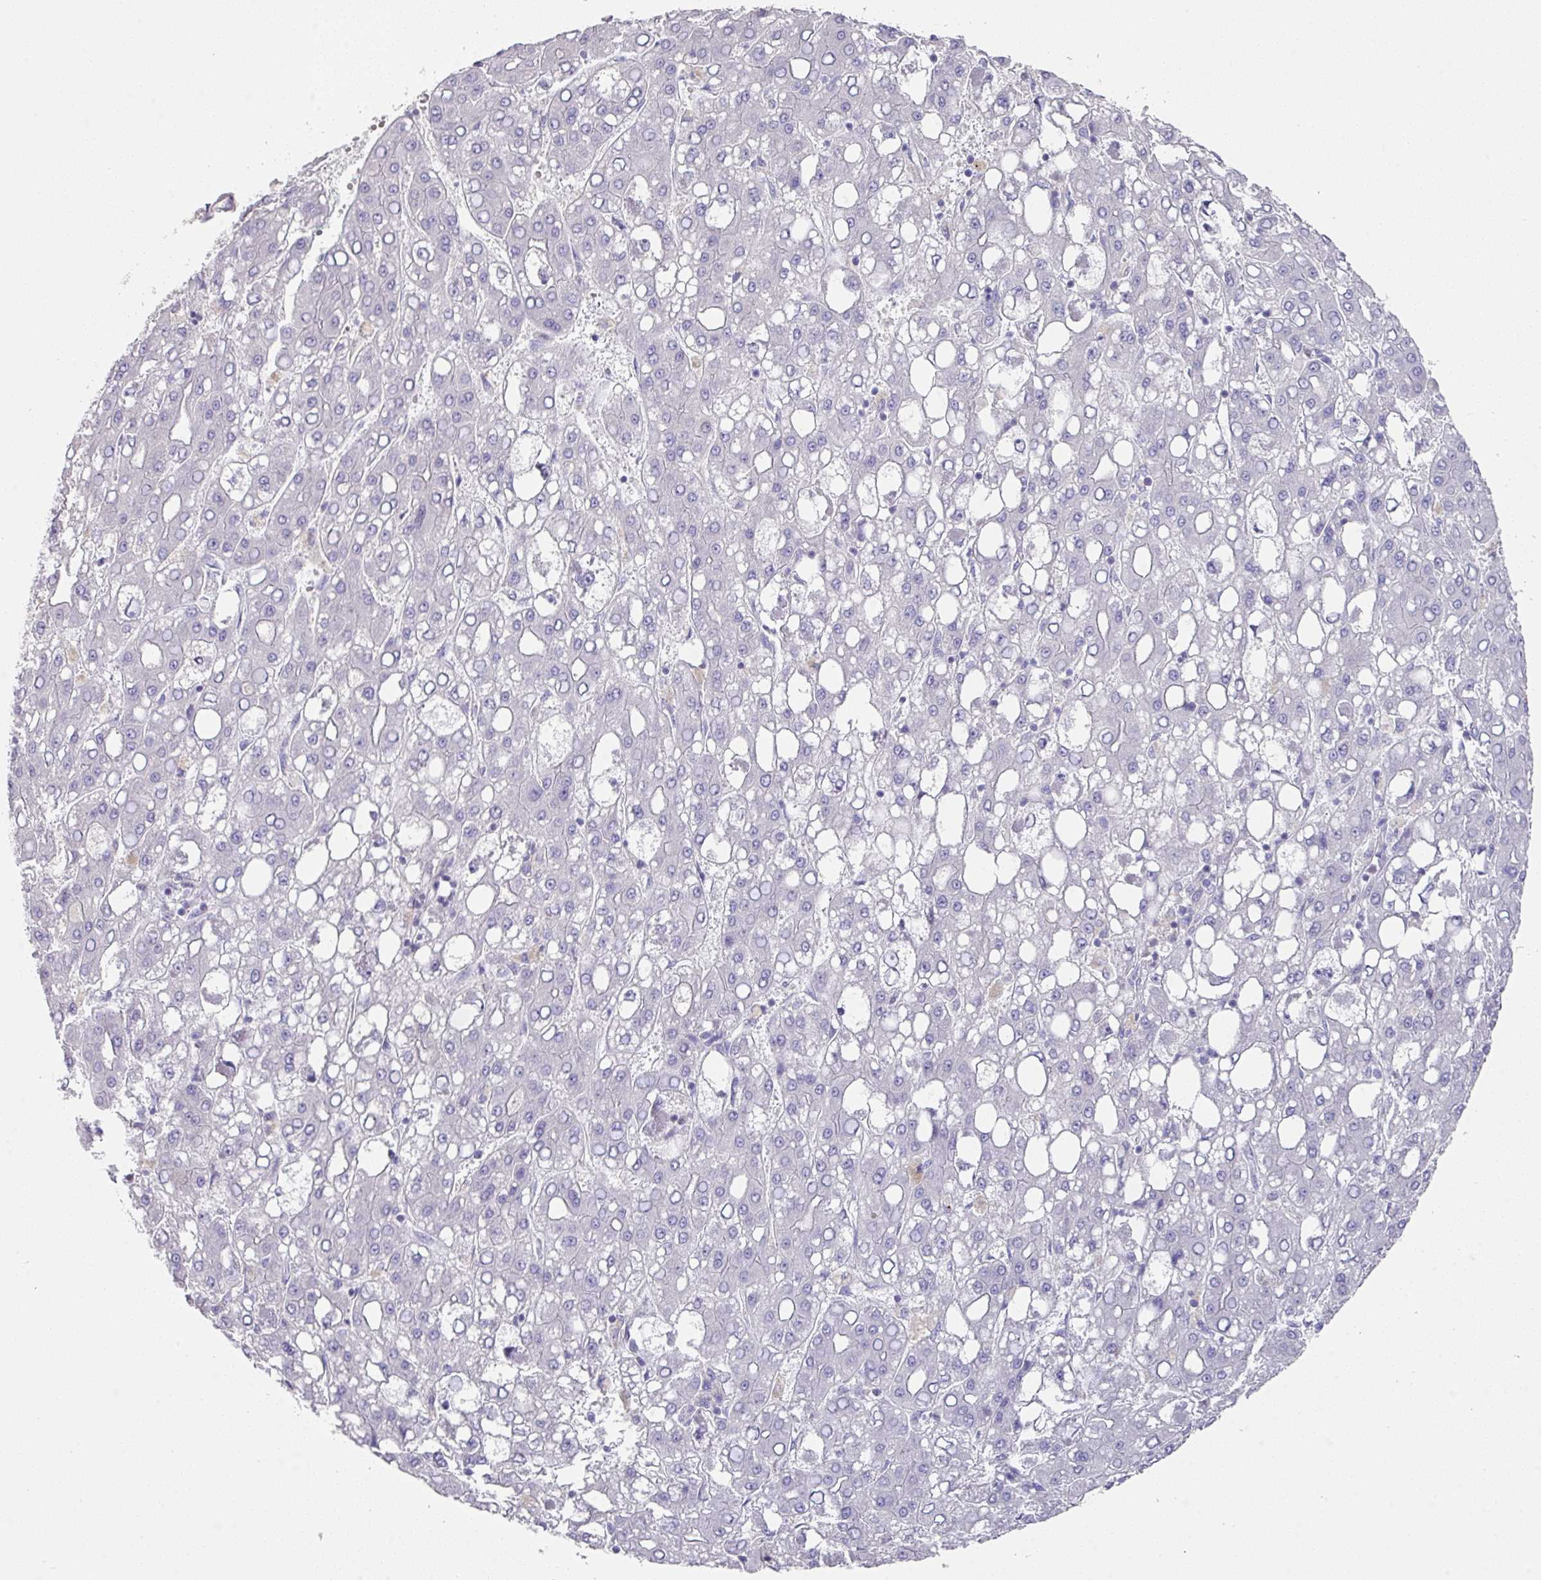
{"staining": {"intensity": "negative", "quantity": "none", "location": "none"}, "tissue": "liver cancer", "cell_type": "Tumor cells", "image_type": "cancer", "snomed": [{"axis": "morphology", "description": "Carcinoma, Hepatocellular, NOS"}, {"axis": "topography", "description": "Liver"}], "caption": "IHC of human liver cancer (hepatocellular carcinoma) exhibits no staining in tumor cells.", "gene": "TARM1", "patient": {"sex": "male", "age": 65}}